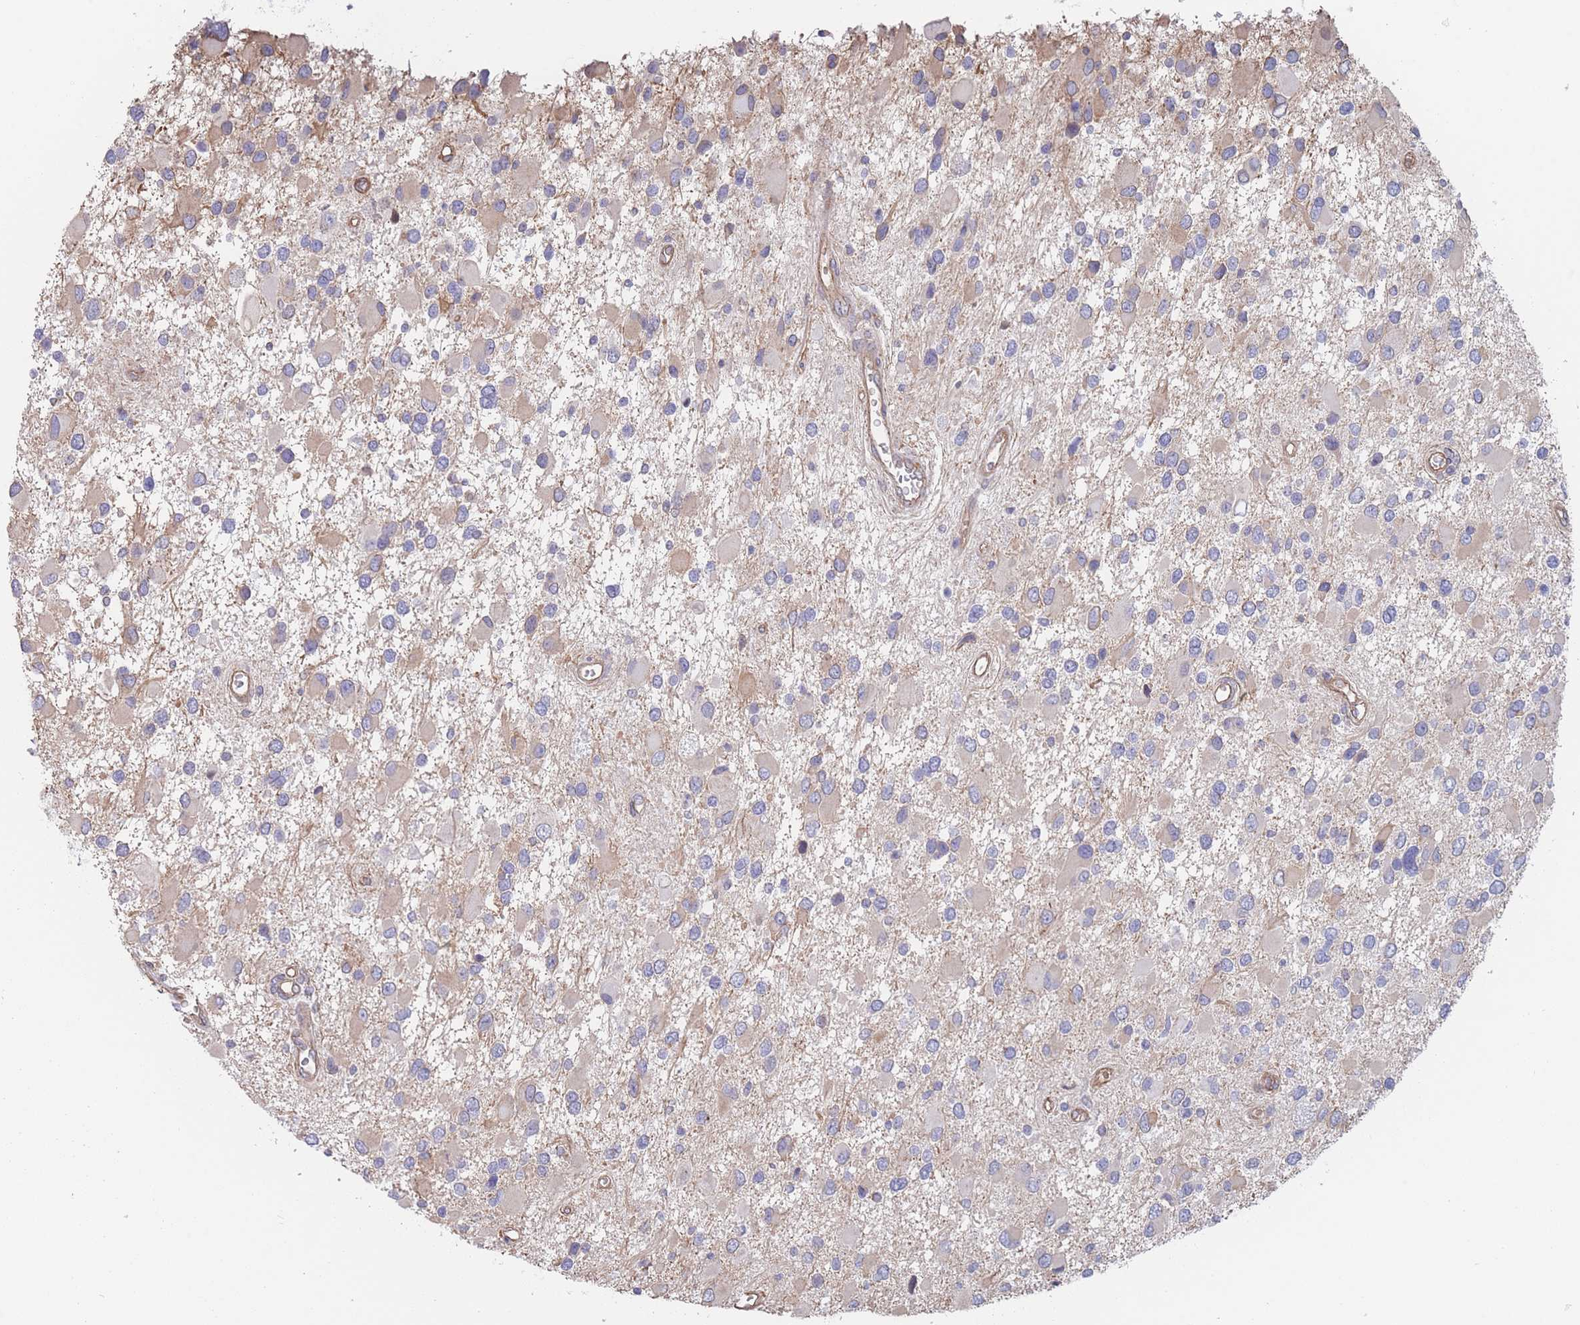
{"staining": {"intensity": "weak", "quantity": "<25%", "location": "cytoplasmic/membranous"}, "tissue": "glioma", "cell_type": "Tumor cells", "image_type": "cancer", "snomed": [{"axis": "morphology", "description": "Glioma, malignant, High grade"}, {"axis": "topography", "description": "Brain"}], "caption": "Immunohistochemistry (IHC) image of human malignant glioma (high-grade) stained for a protein (brown), which shows no positivity in tumor cells.", "gene": "SLC1A6", "patient": {"sex": "male", "age": 53}}